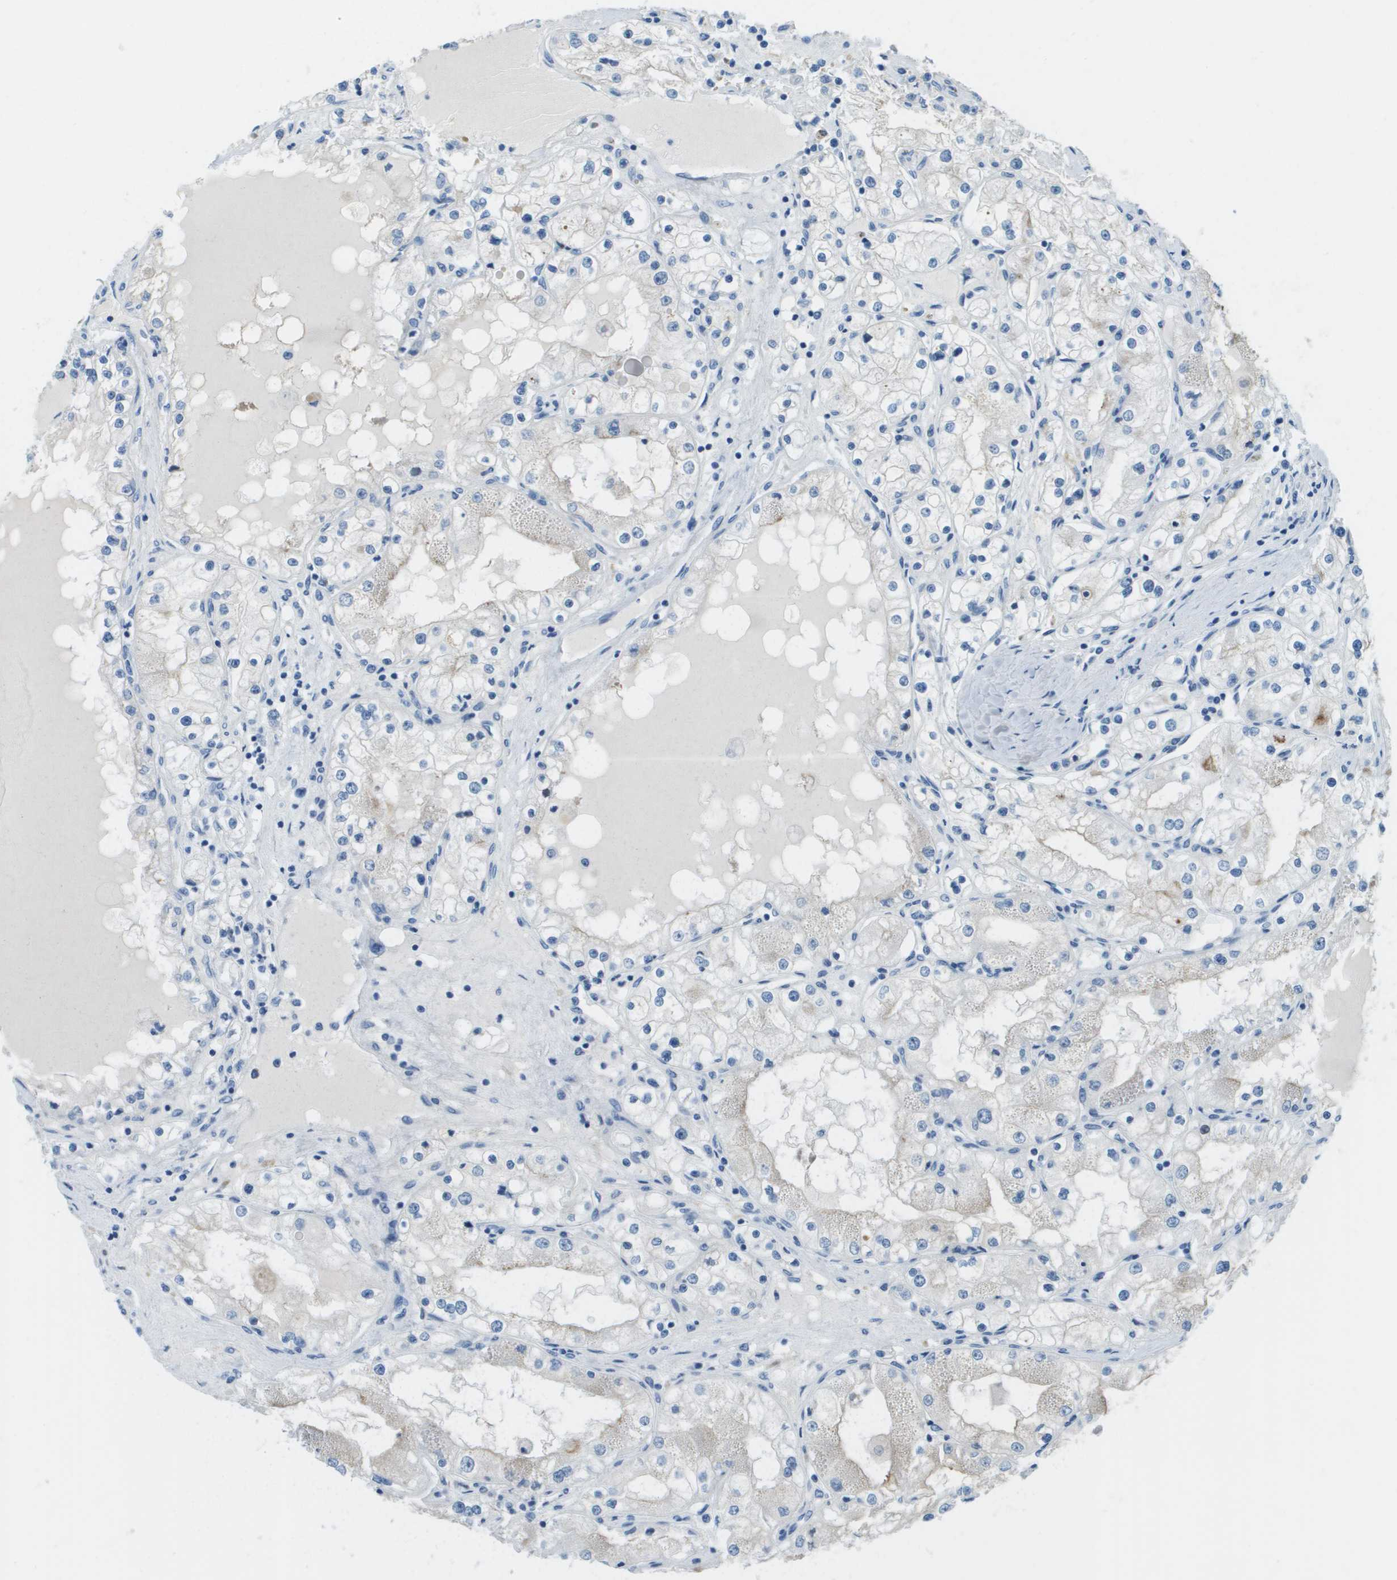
{"staining": {"intensity": "negative", "quantity": "none", "location": "none"}, "tissue": "renal cancer", "cell_type": "Tumor cells", "image_type": "cancer", "snomed": [{"axis": "morphology", "description": "Adenocarcinoma, NOS"}, {"axis": "topography", "description": "Kidney"}], "caption": "Tumor cells show no significant positivity in renal cancer.", "gene": "CDHR2", "patient": {"sex": "male", "age": 68}}